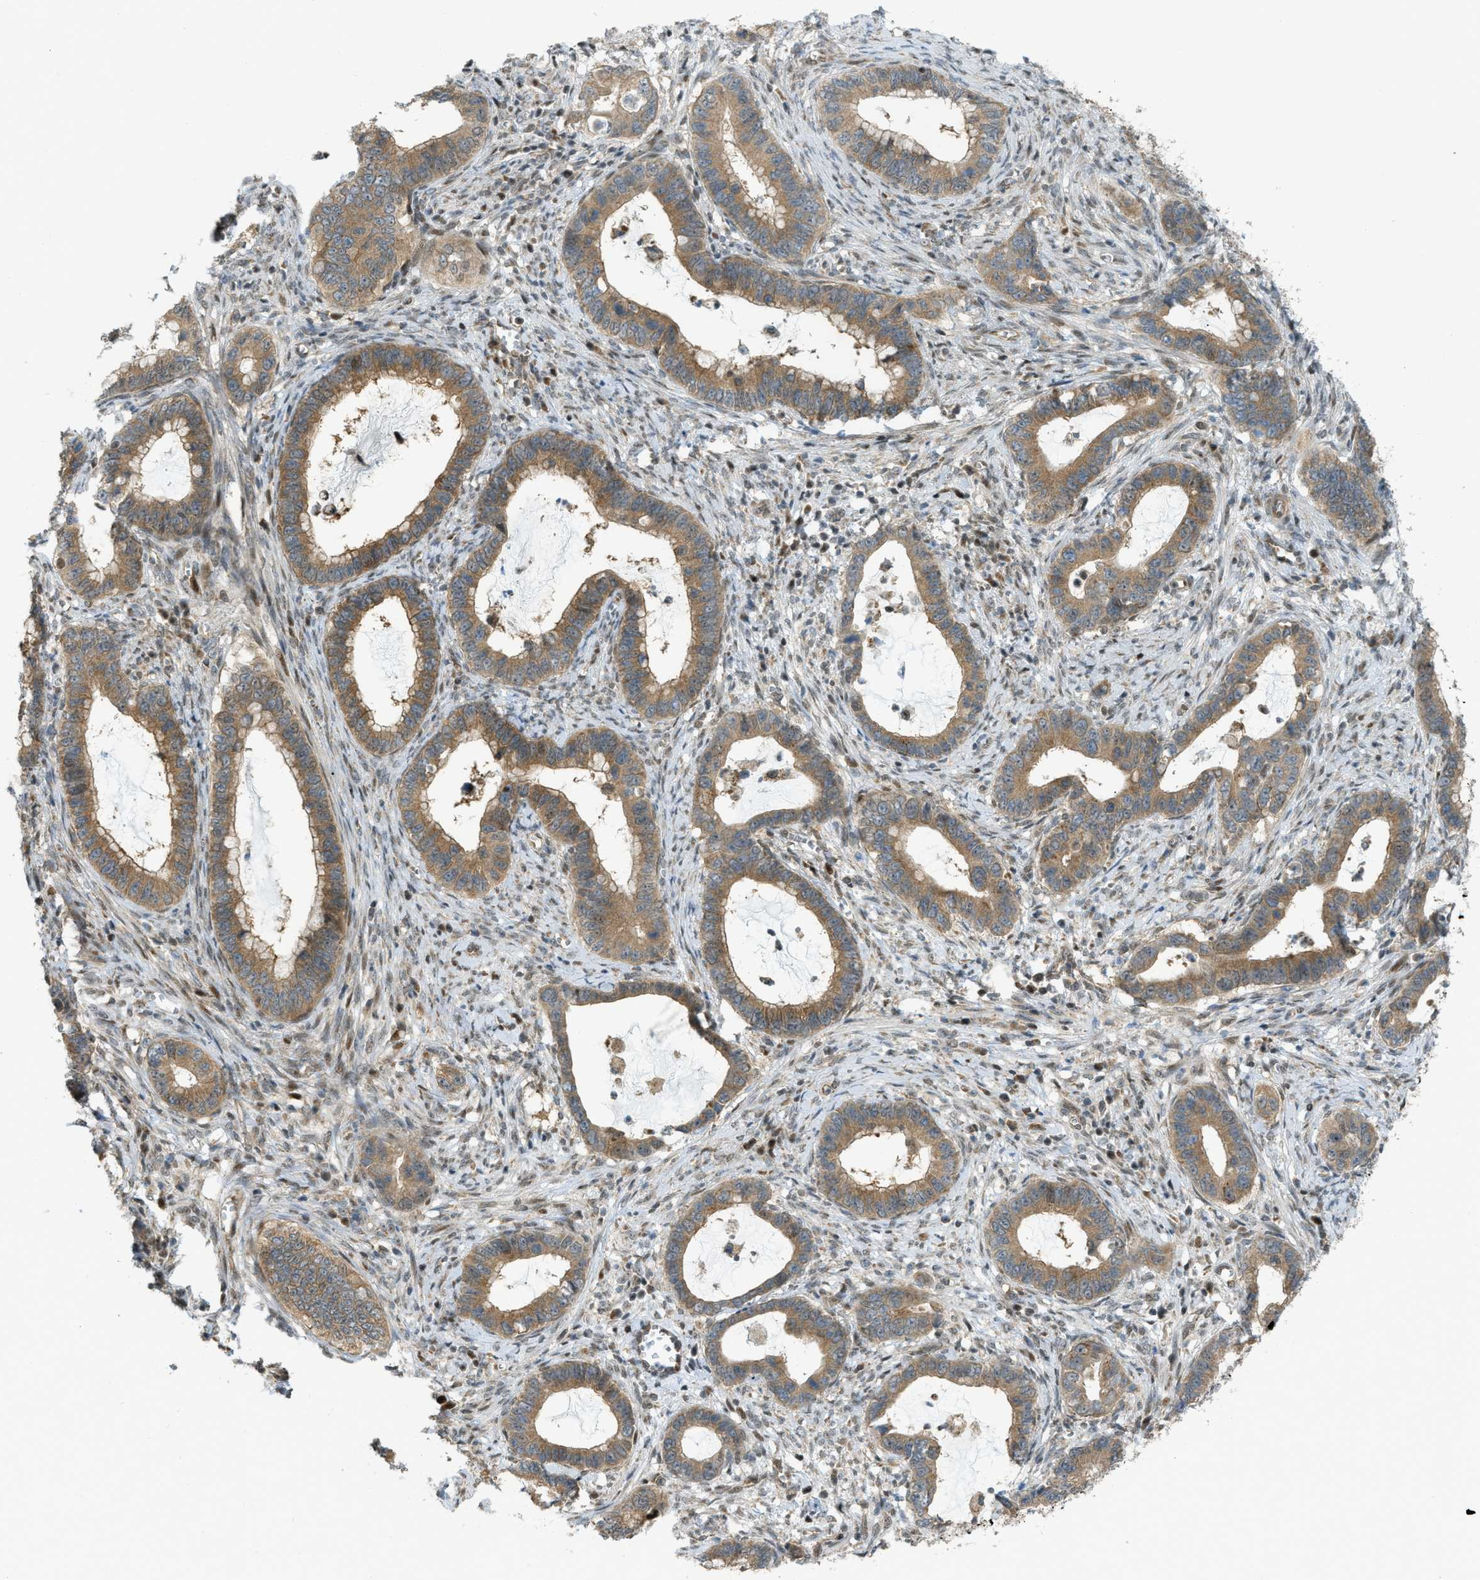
{"staining": {"intensity": "moderate", "quantity": ">75%", "location": "cytoplasmic/membranous"}, "tissue": "cervical cancer", "cell_type": "Tumor cells", "image_type": "cancer", "snomed": [{"axis": "morphology", "description": "Adenocarcinoma, NOS"}, {"axis": "topography", "description": "Cervix"}], "caption": "DAB (3,3'-diaminobenzidine) immunohistochemical staining of cervical cancer (adenocarcinoma) displays moderate cytoplasmic/membranous protein expression in approximately >75% of tumor cells. Immunohistochemistry stains the protein of interest in brown and the nuclei are stained blue.", "gene": "CCDC186", "patient": {"sex": "female", "age": 44}}